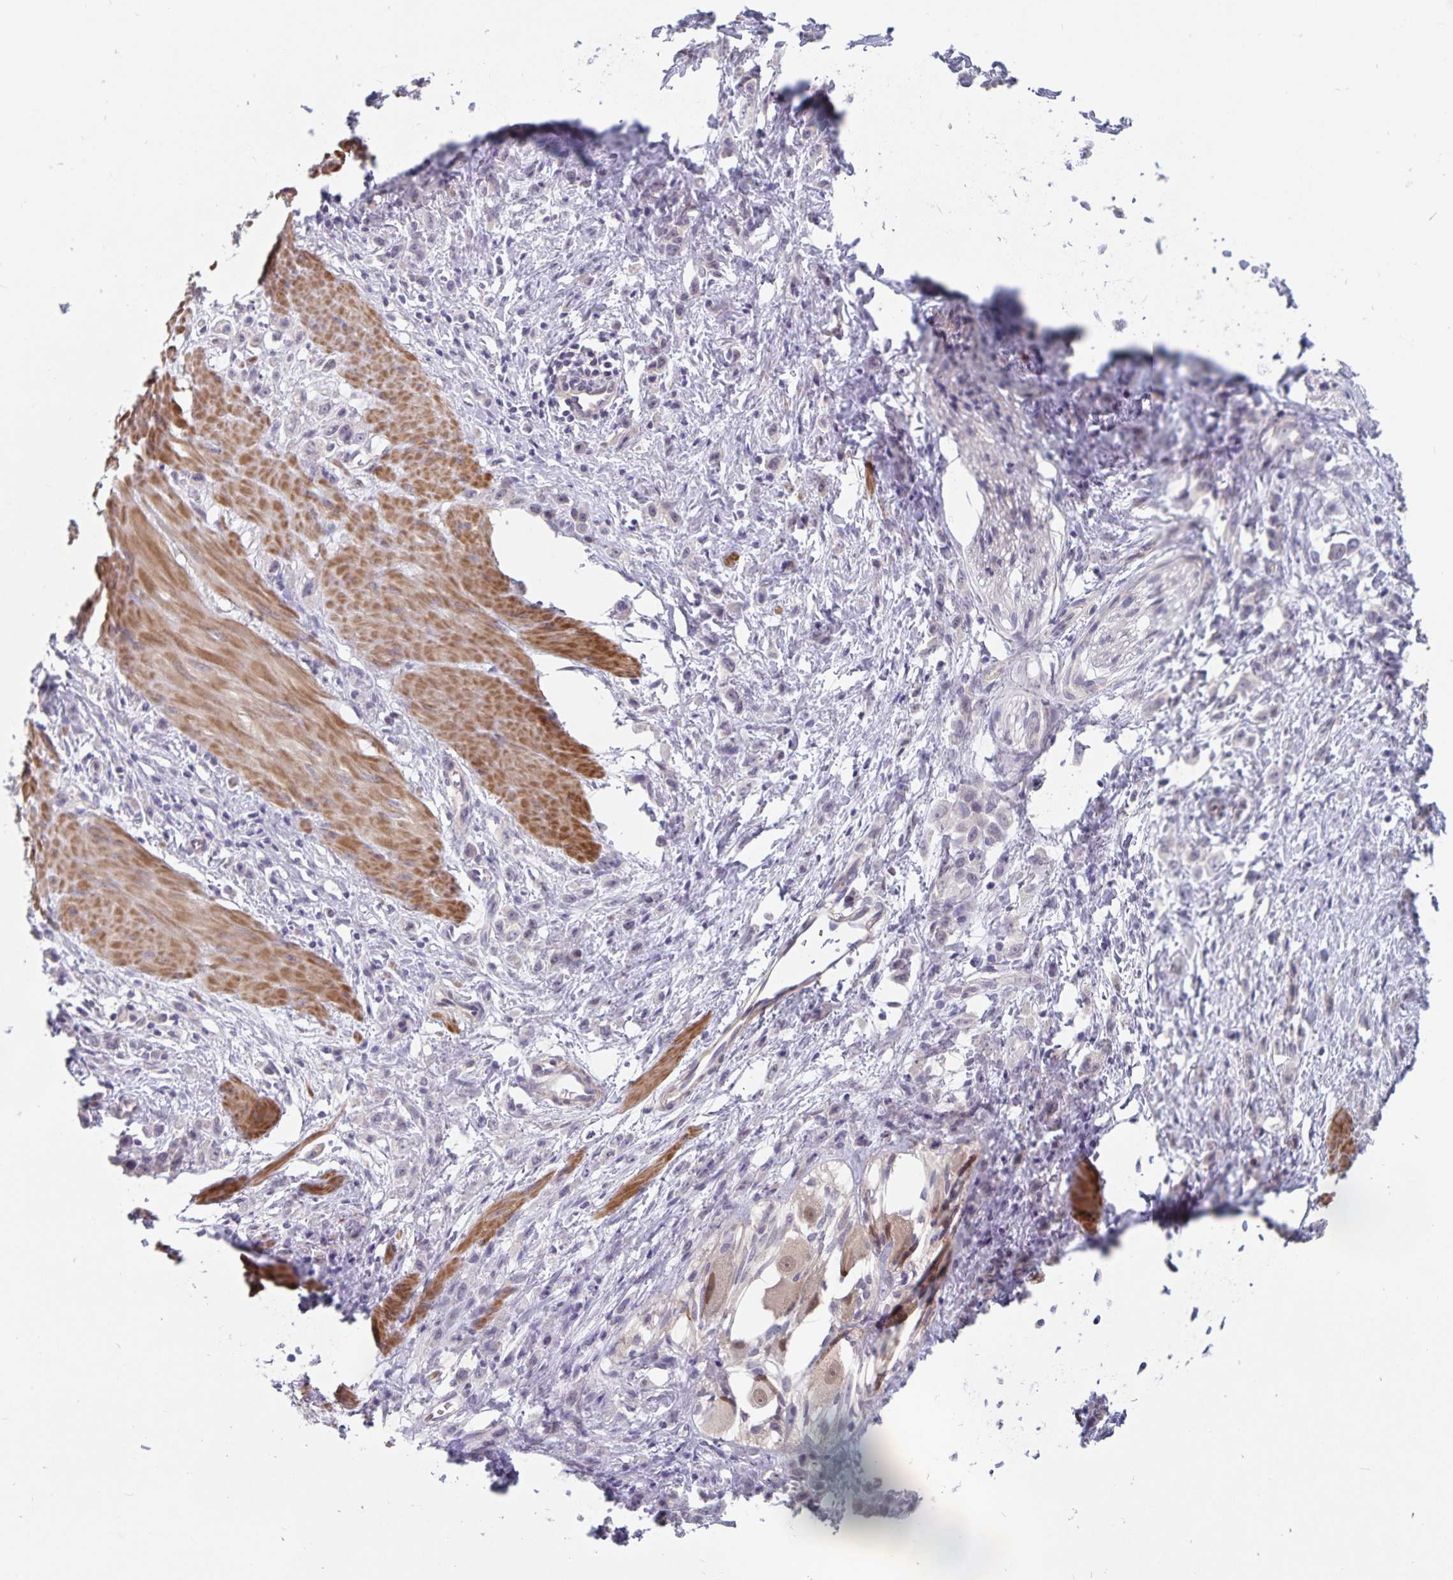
{"staining": {"intensity": "negative", "quantity": "none", "location": "none"}, "tissue": "stomach cancer", "cell_type": "Tumor cells", "image_type": "cancer", "snomed": [{"axis": "morphology", "description": "Adenocarcinoma, NOS"}, {"axis": "topography", "description": "Stomach"}], "caption": "This micrograph is of adenocarcinoma (stomach) stained with immunohistochemistry to label a protein in brown with the nuclei are counter-stained blue. There is no positivity in tumor cells. (IHC, brightfield microscopy, high magnification).", "gene": "BAG6", "patient": {"sex": "male", "age": 47}}